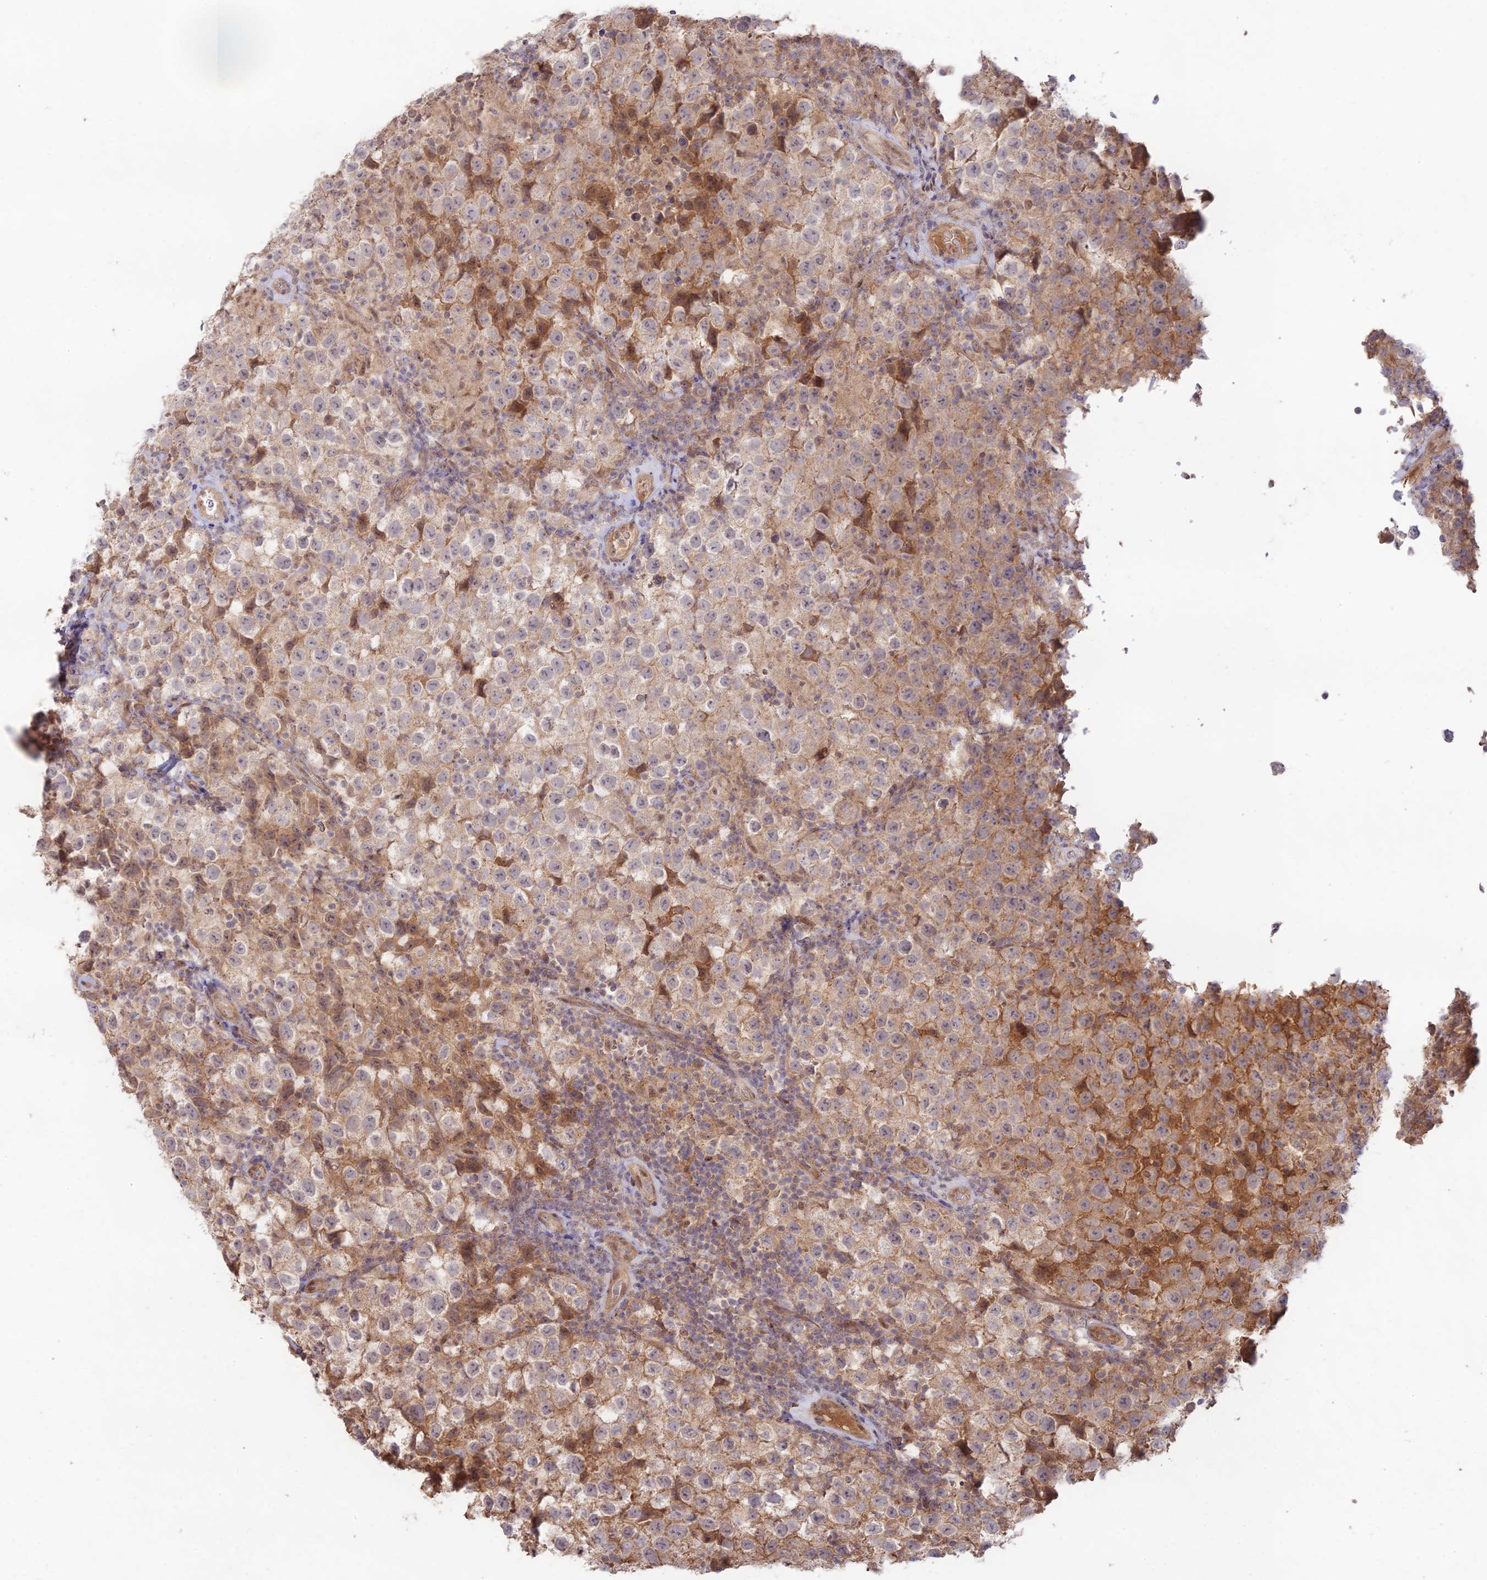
{"staining": {"intensity": "weak", "quantity": ">75%", "location": "cytoplasmic/membranous"}, "tissue": "testis cancer", "cell_type": "Tumor cells", "image_type": "cancer", "snomed": [{"axis": "morphology", "description": "Seminoma, NOS"}, {"axis": "morphology", "description": "Carcinoma, Embryonal, NOS"}, {"axis": "topography", "description": "Testis"}], "caption": "Immunohistochemistry (IHC) photomicrograph of neoplastic tissue: human testis cancer stained using immunohistochemistry demonstrates low levels of weak protein expression localized specifically in the cytoplasmic/membranous of tumor cells, appearing as a cytoplasmic/membranous brown color.", "gene": "CLCF1", "patient": {"sex": "male", "age": 41}}